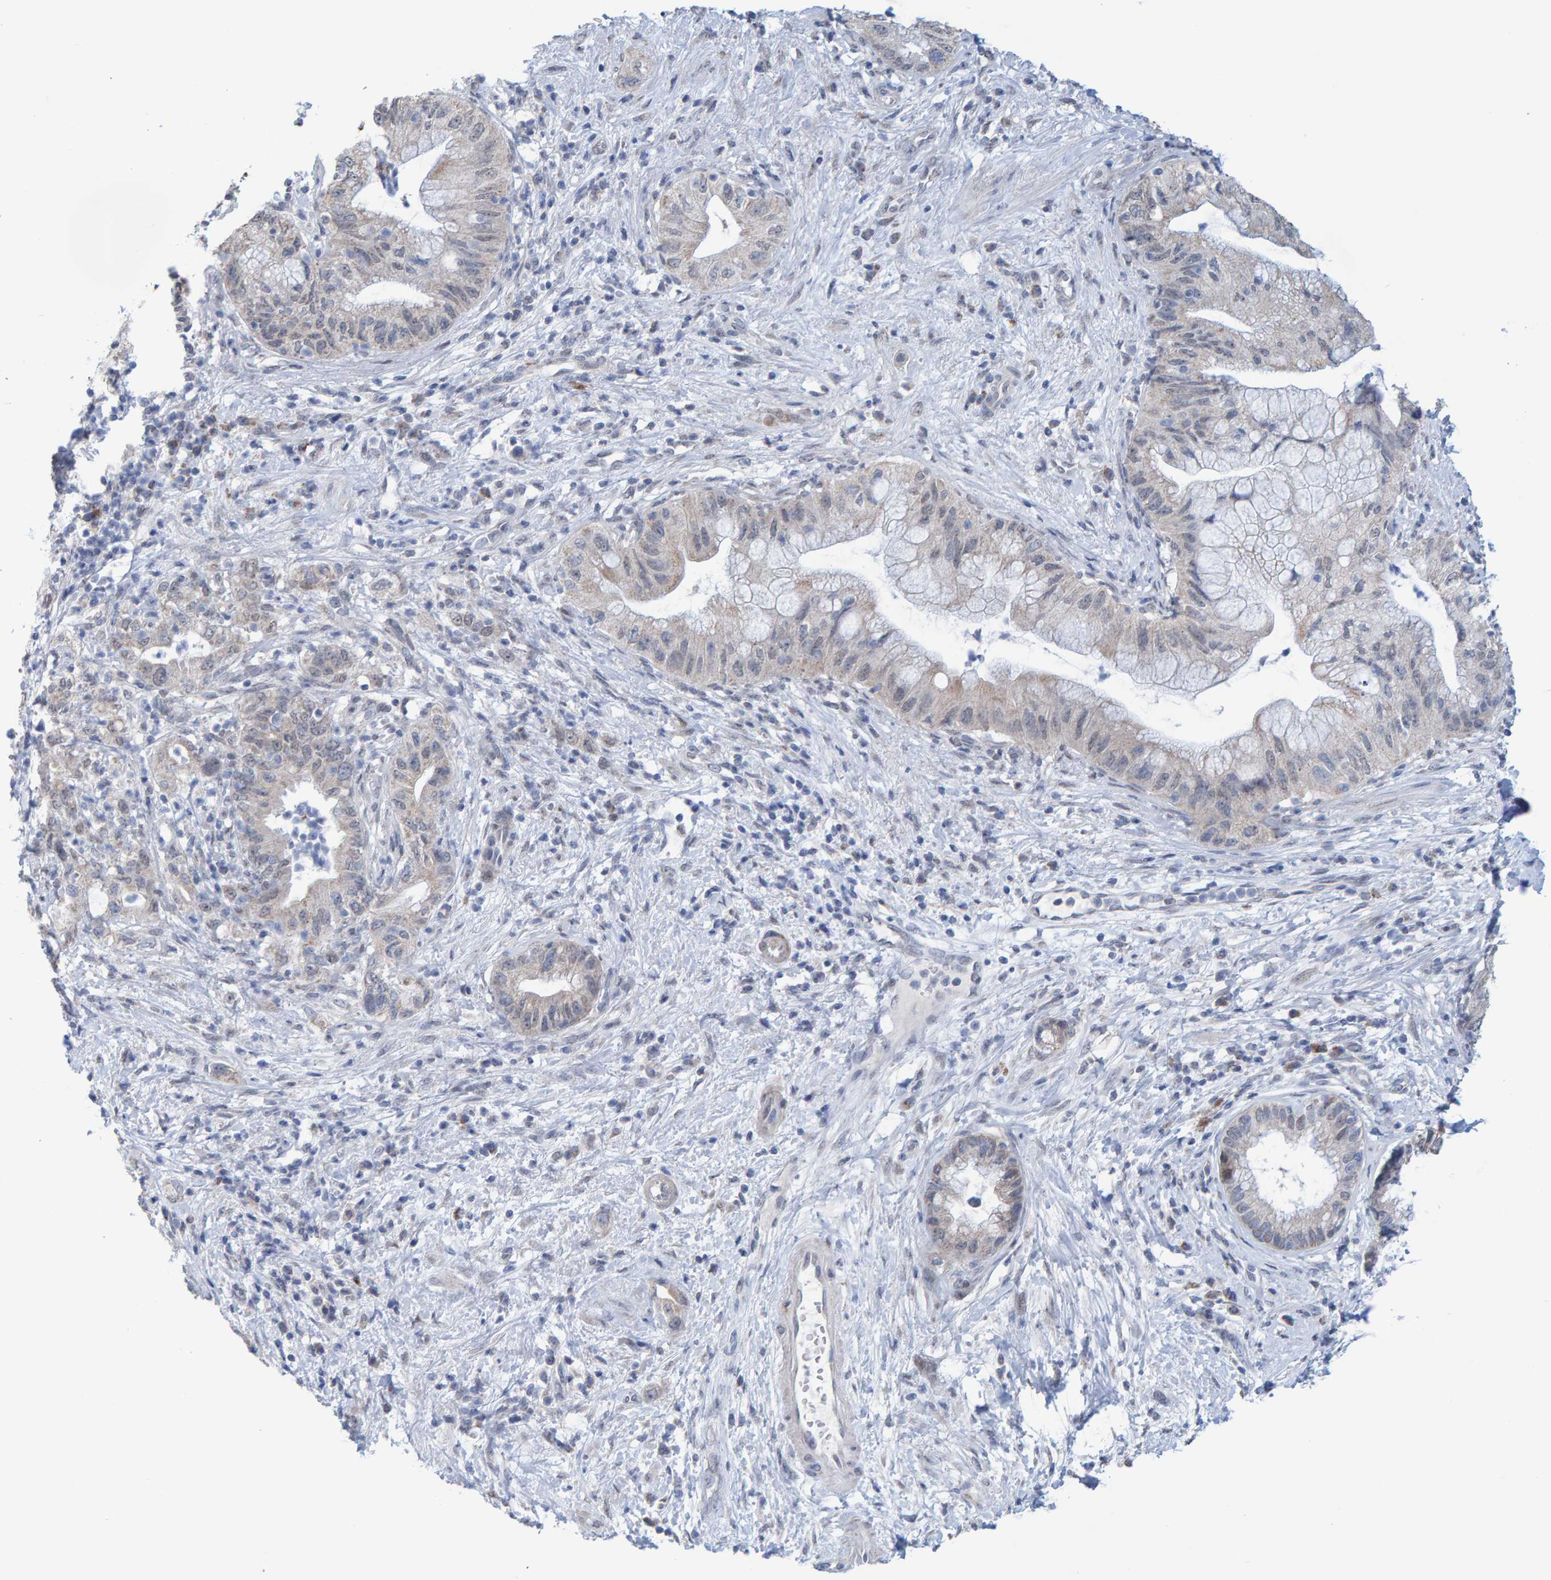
{"staining": {"intensity": "negative", "quantity": "none", "location": "none"}, "tissue": "pancreatic cancer", "cell_type": "Tumor cells", "image_type": "cancer", "snomed": [{"axis": "morphology", "description": "Adenocarcinoma, NOS"}, {"axis": "topography", "description": "Pancreas"}], "caption": "DAB immunohistochemical staining of human adenocarcinoma (pancreatic) demonstrates no significant positivity in tumor cells.", "gene": "USP43", "patient": {"sex": "female", "age": 73}}